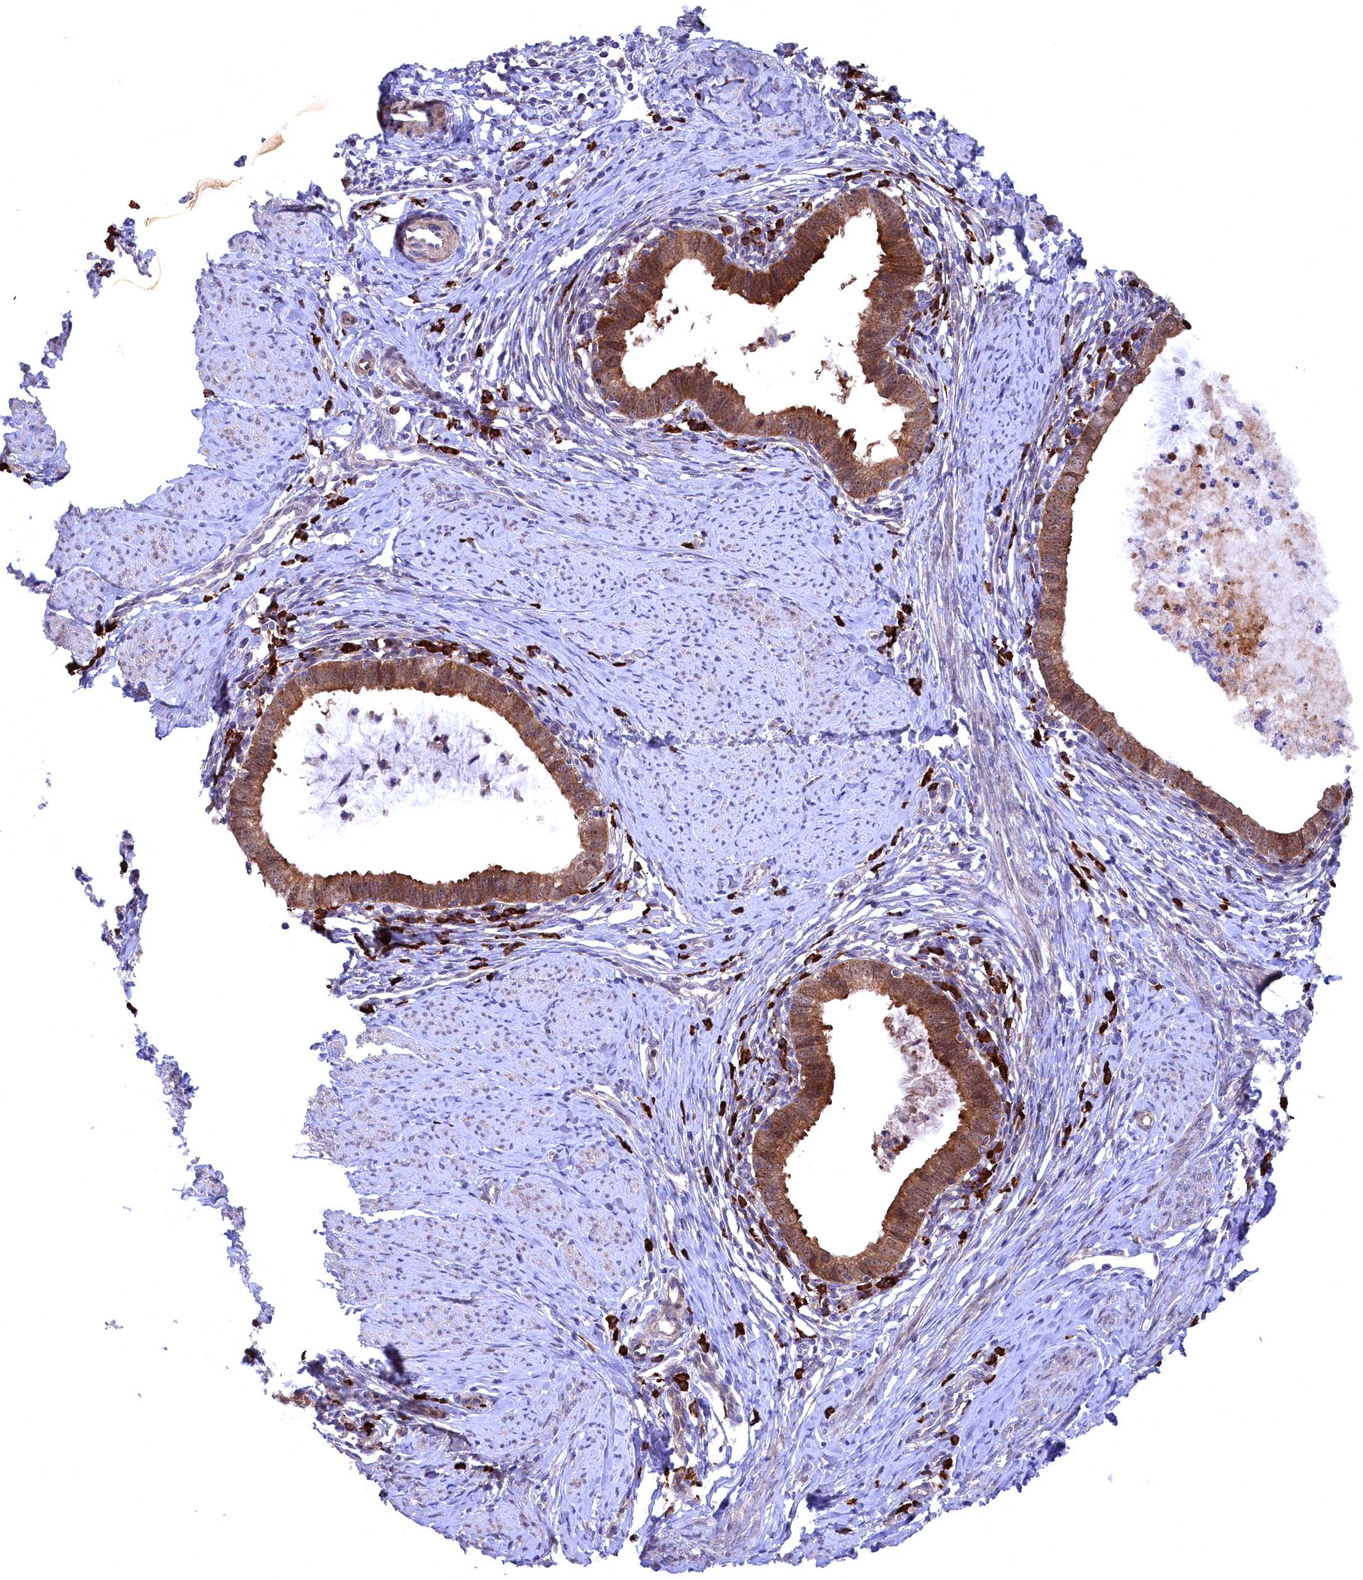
{"staining": {"intensity": "moderate", "quantity": ">75%", "location": "cytoplasmic/membranous"}, "tissue": "cervical cancer", "cell_type": "Tumor cells", "image_type": "cancer", "snomed": [{"axis": "morphology", "description": "Adenocarcinoma, NOS"}, {"axis": "topography", "description": "Cervix"}], "caption": "This image displays cervical cancer (adenocarcinoma) stained with immunohistochemistry to label a protein in brown. The cytoplasmic/membranous of tumor cells show moderate positivity for the protein. Nuclei are counter-stained blue.", "gene": "JPT2", "patient": {"sex": "female", "age": 36}}